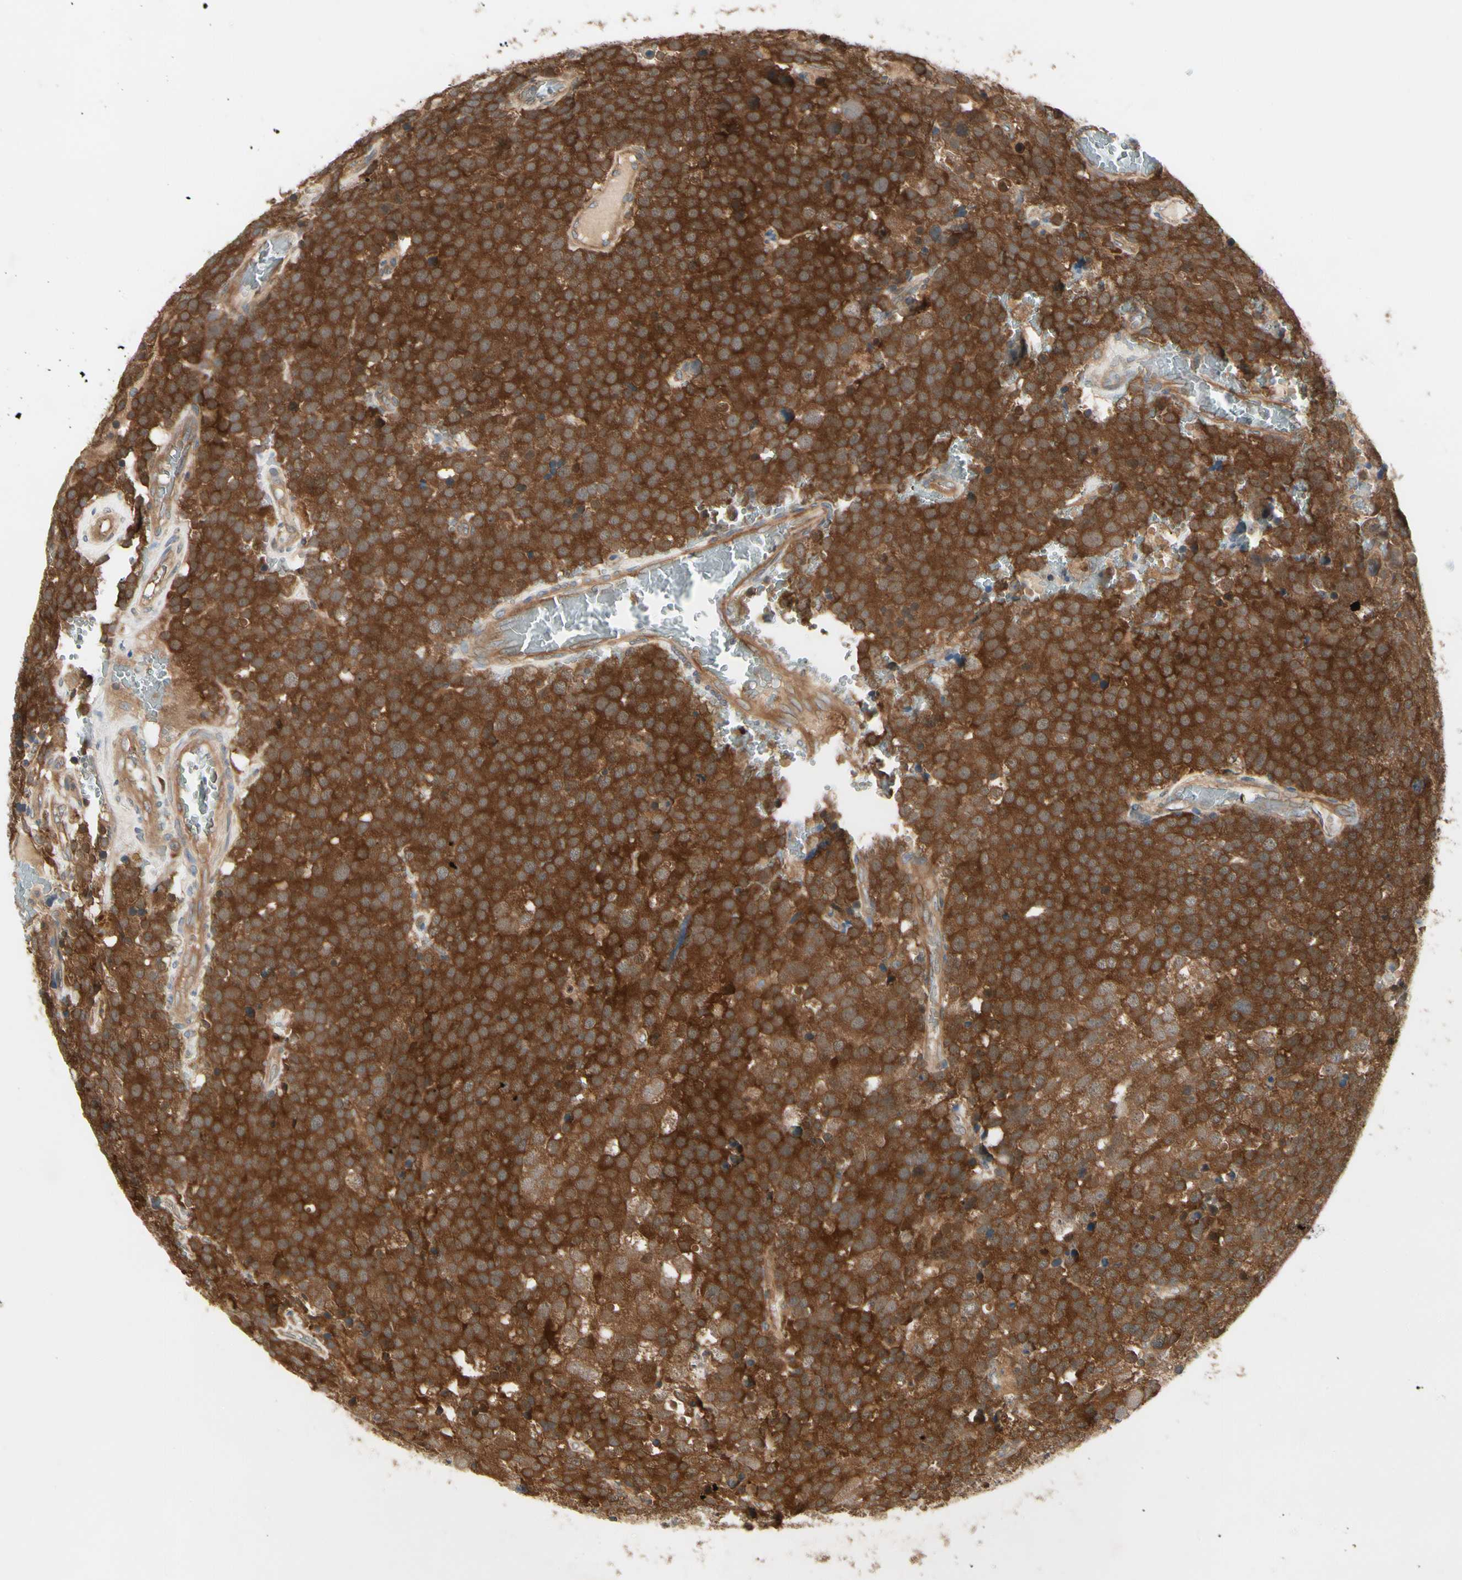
{"staining": {"intensity": "strong", "quantity": ">75%", "location": "cytoplasmic/membranous"}, "tissue": "testis cancer", "cell_type": "Tumor cells", "image_type": "cancer", "snomed": [{"axis": "morphology", "description": "Seminoma, NOS"}, {"axis": "topography", "description": "Testis"}], "caption": "A brown stain labels strong cytoplasmic/membranous positivity of a protein in human testis cancer (seminoma) tumor cells.", "gene": "NME1-NME2", "patient": {"sex": "male", "age": 71}}